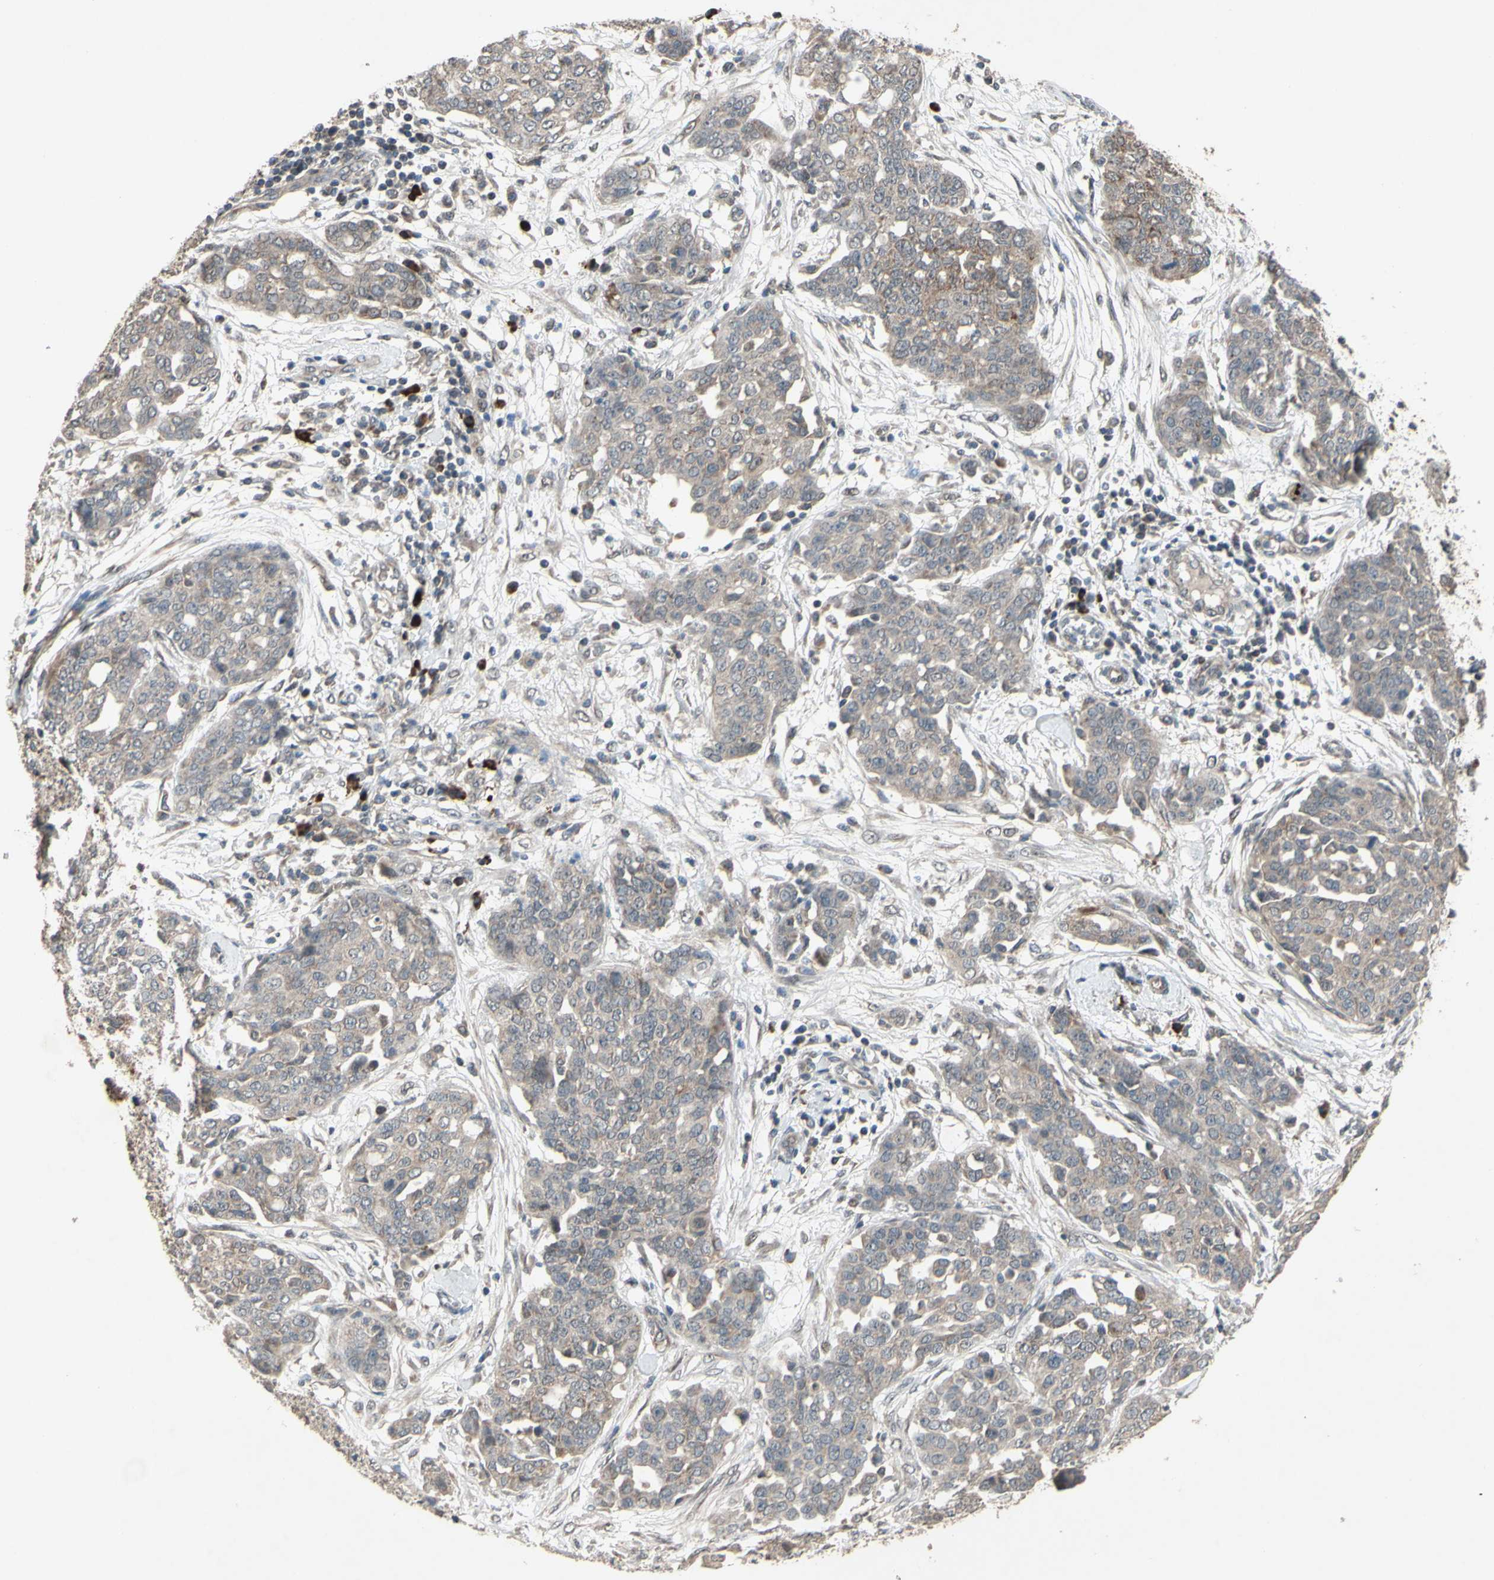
{"staining": {"intensity": "weak", "quantity": ">75%", "location": "cytoplasmic/membranous"}, "tissue": "ovarian cancer", "cell_type": "Tumor cells", "image_type": "cancer", "snomed": [{"axis": "morphology", "description": "Cystadenocarcinoma, serous, NOS"}, {"axis": "topography", "description": "Soft tissue"}, {"axis": "topography", "description": "Ovary"}], "caption": "Protein staining shows weak cytoplasmic/membranous expression in about >75% of tumor cells in serous cystadenocarcinoma (ovarian).", "gene": "CD164", "patient": {"sex": "female", "age": 57}}